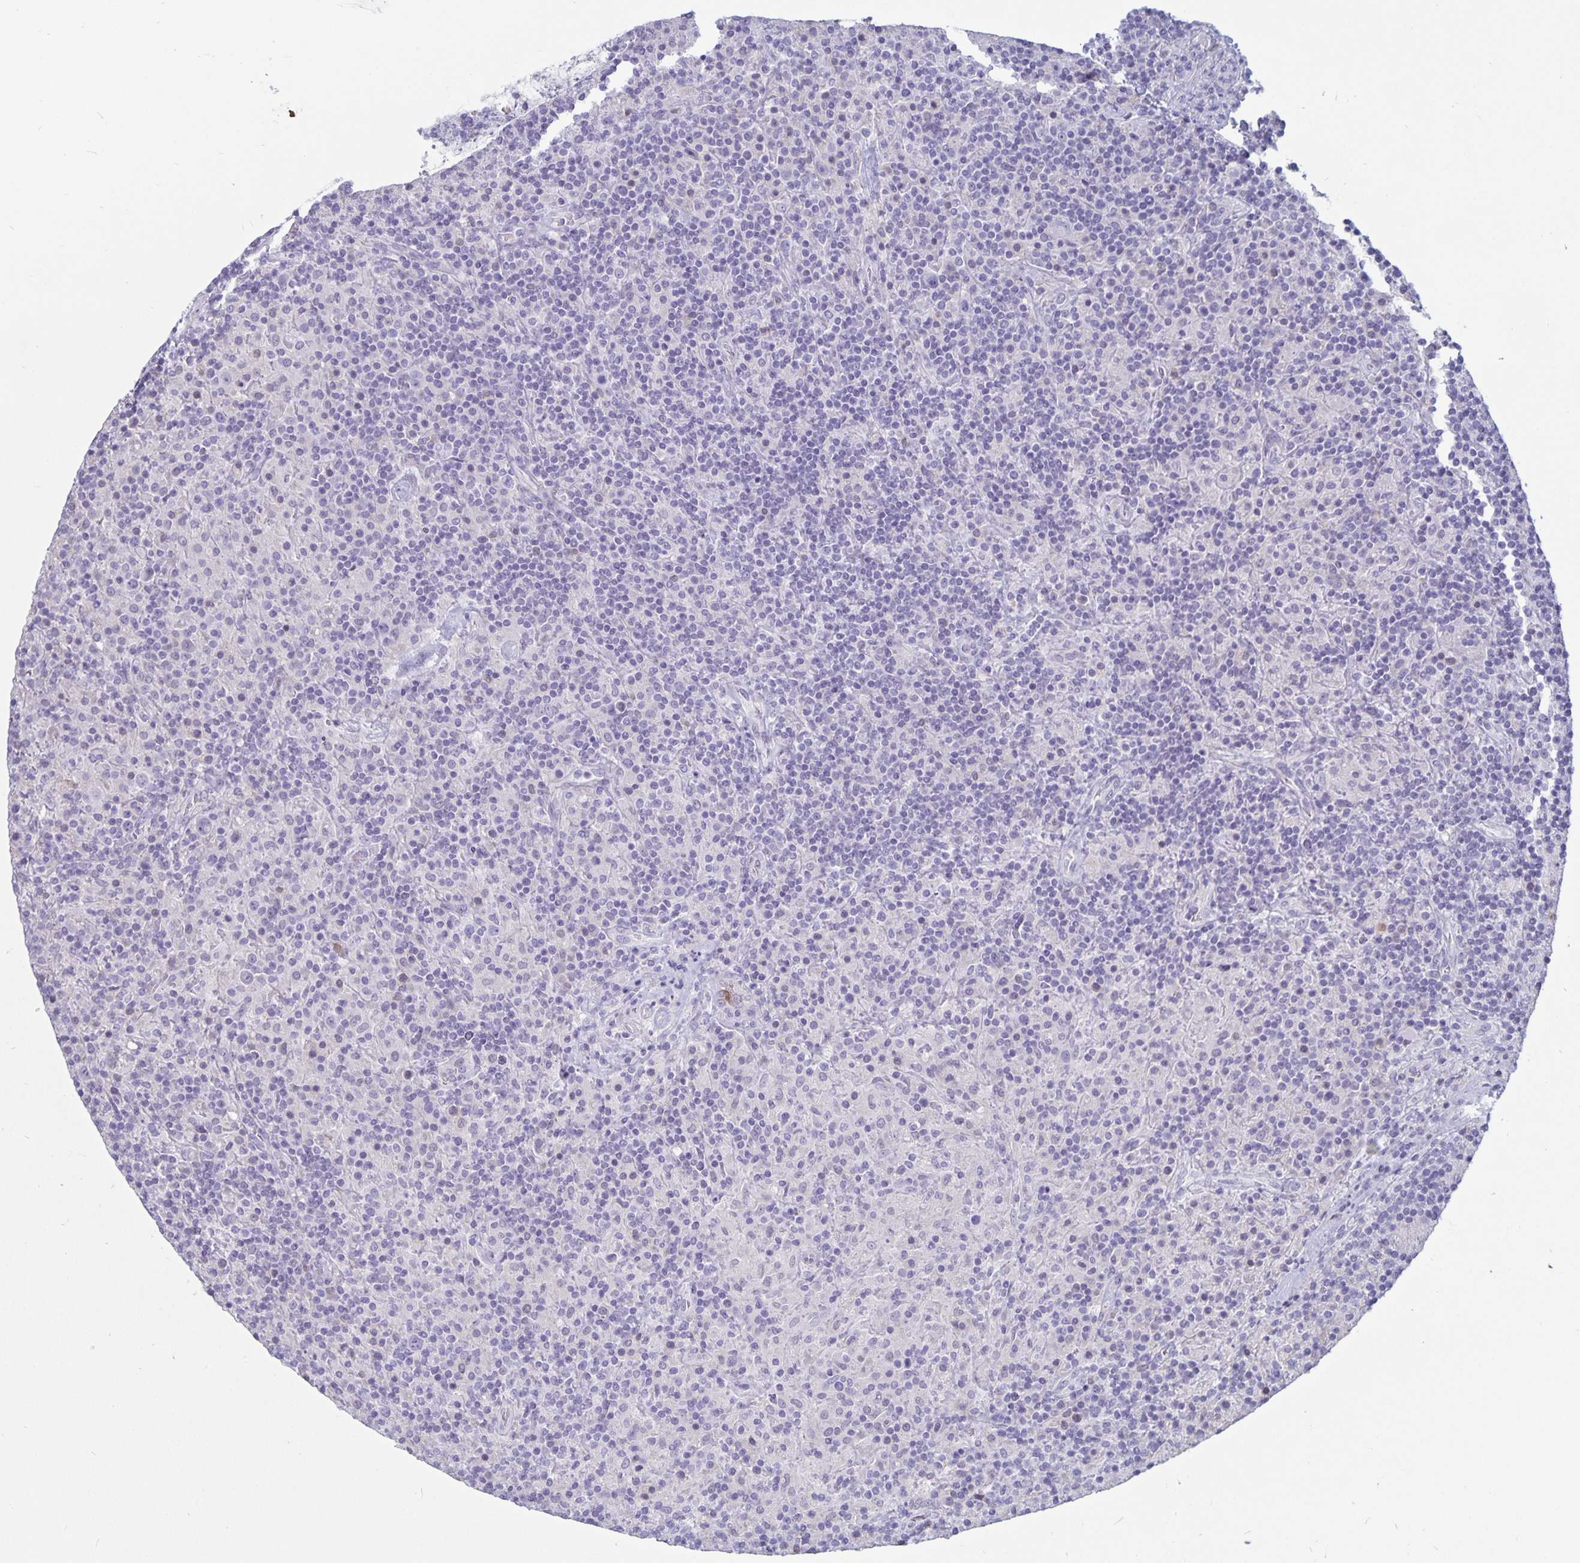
{"staining": {"intensity": "negative", "quantity": "none", "location": "none"}, "tissue": "lymphoma", "cell_type": "Tumor cells", "image_type": "cancer", "snomed": [{"axis": "morphology", "description": "Hodgkin's disease, NOS"}, {"axis": "topography", "description": "Lymph node"}], "caption": "IHC micrograph of neoplastic tissue: human Hodgkin's disease stained with DAB (3,3'-diaminobenzidine) displays no significant protein positivity in tumor cells.", "gene": "PLCB3", "patient": {"sex": "male", "age": 70}}